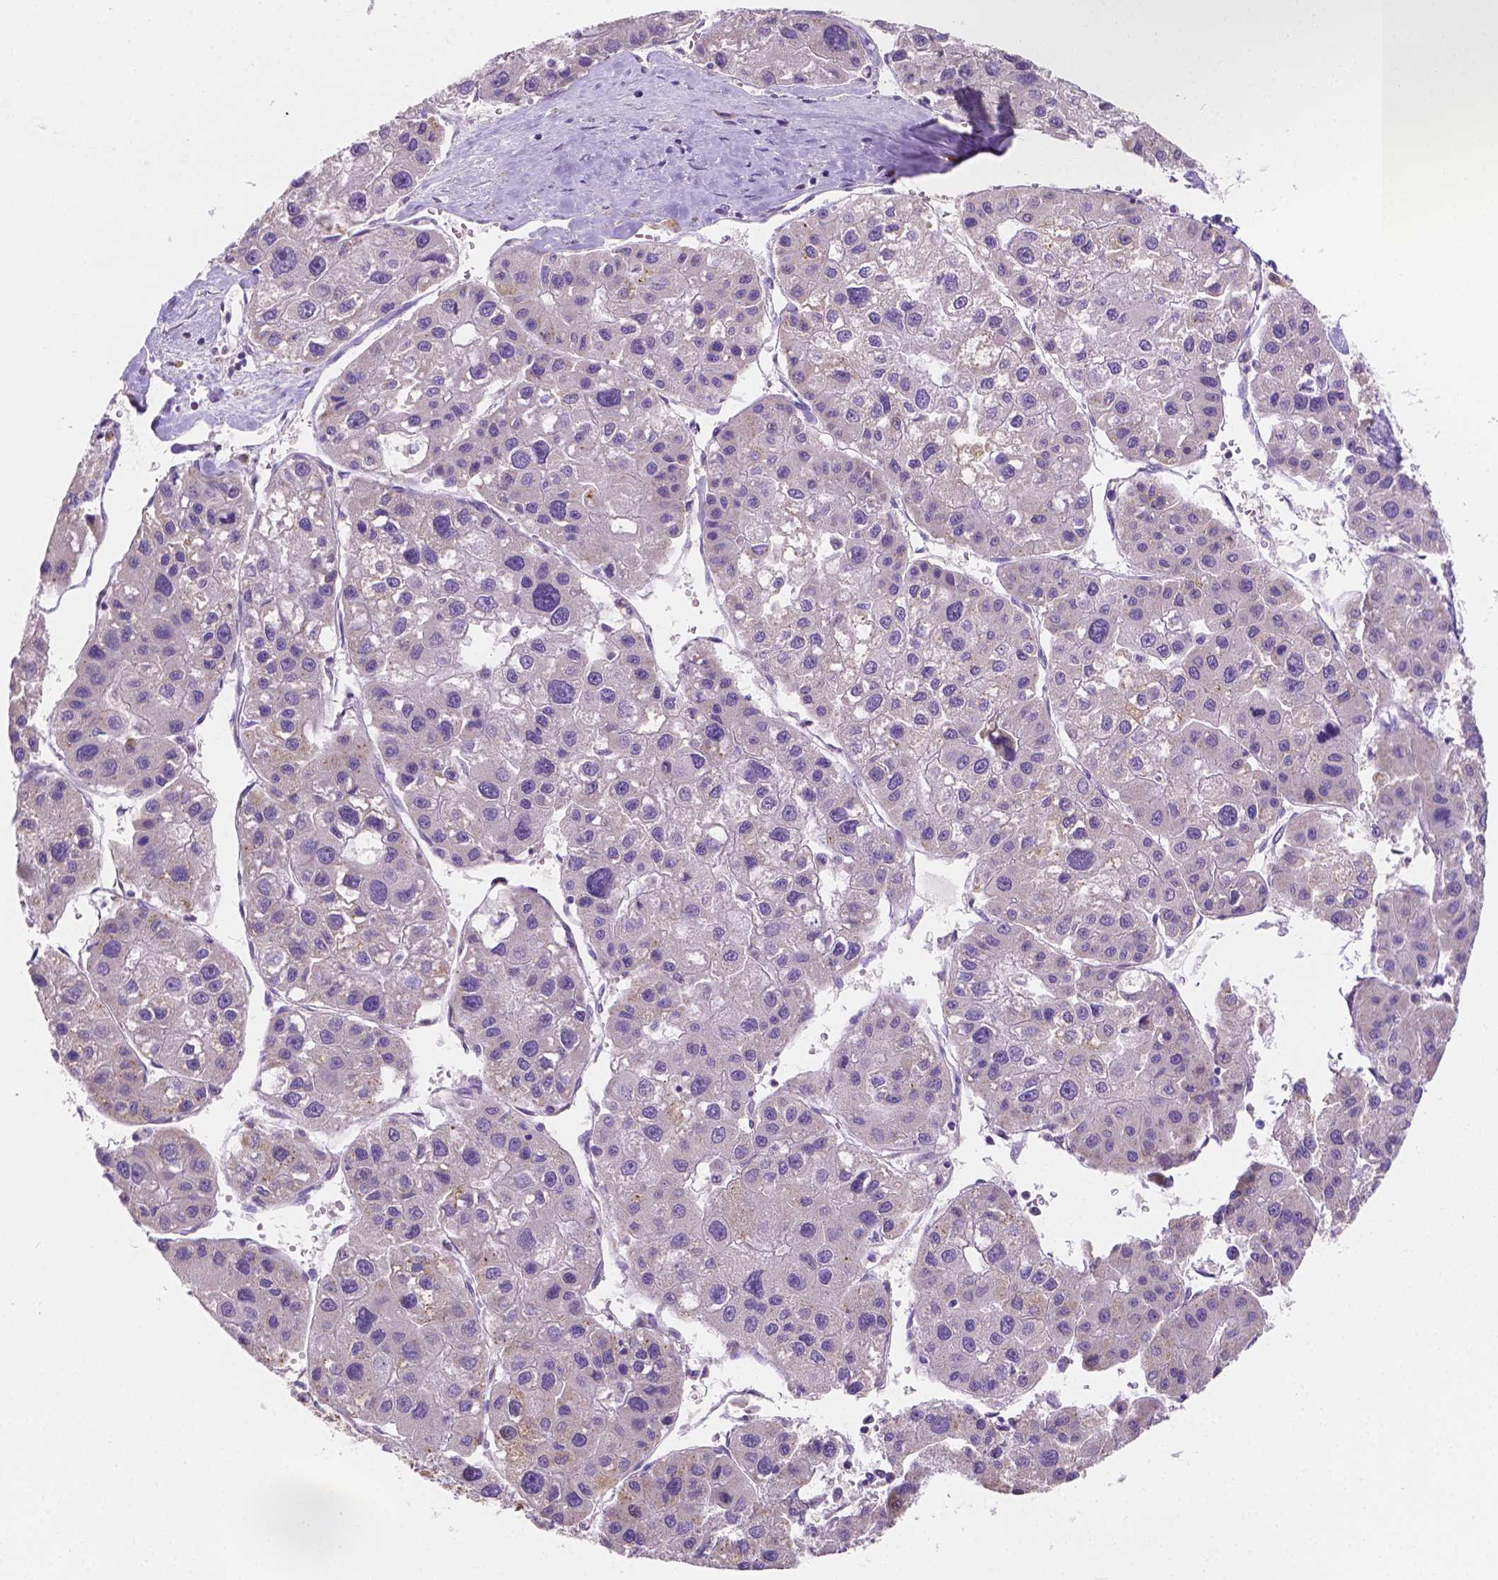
{"staining": {"intensity": "negative", "quantity": "none", "location": "none"}, "tissue": "liver cancer", "cell_type": "Tumor cells", "image_type": "cancer", "snomed": [{"axis": "morphology", "description": "Carcinoma, Hepatocellular, NOS"}, {"axis": "topography", "description": "Liver"}], "caption": "Tumor cells show no significant protein positivity in hepatocellular carcinoma (liver).", "gene": "TMEM130", "patient": {"sex": "male", "age": 73}}